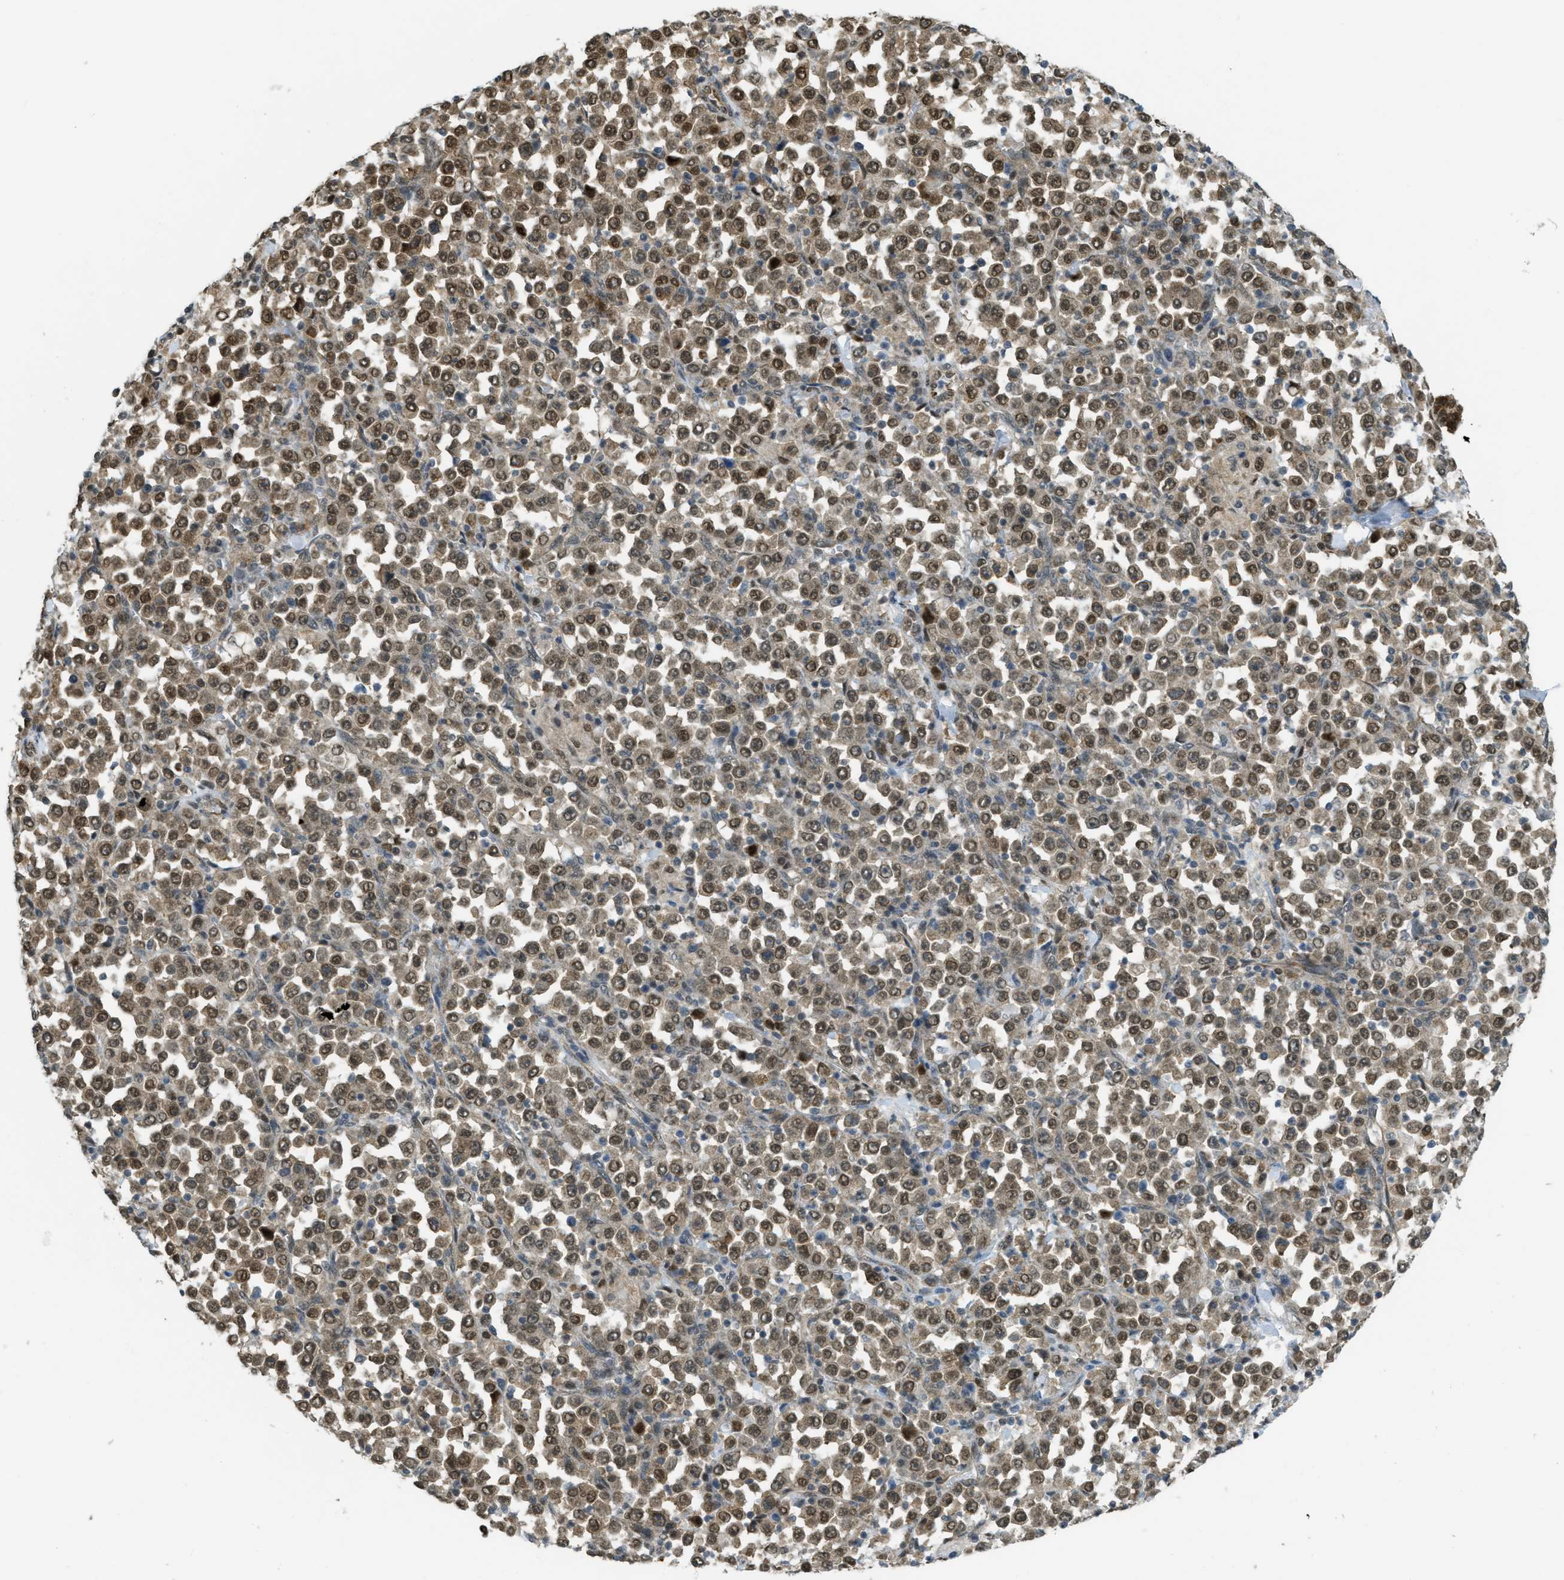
{"staining": {"intensity": "moderate", "quantity": ">75%", "location": "cytoplasmic/membranous,nuclear"}, "tissue": "stomach cancer", "cell_type": "Tumor cells", "image_type": "cancer", "snomed": [{"axis": "morphology", "description": "Normal tissue, NOS"}, {"axis": "morphology", "description": "Adenocarcinoma, NOS"}, {"axis": "topography", "description": "Stomach, upper"}, {"axis": "topography", "description": "Stomach"}], "caption": "Moderate cytoplasmic/membranous and nuclear protein expression is seen in about >75% of tumor cells in stomach adenocarcinoma.", "gene": "TNPO1", "patient": {"sex": "male", "age": 59}}